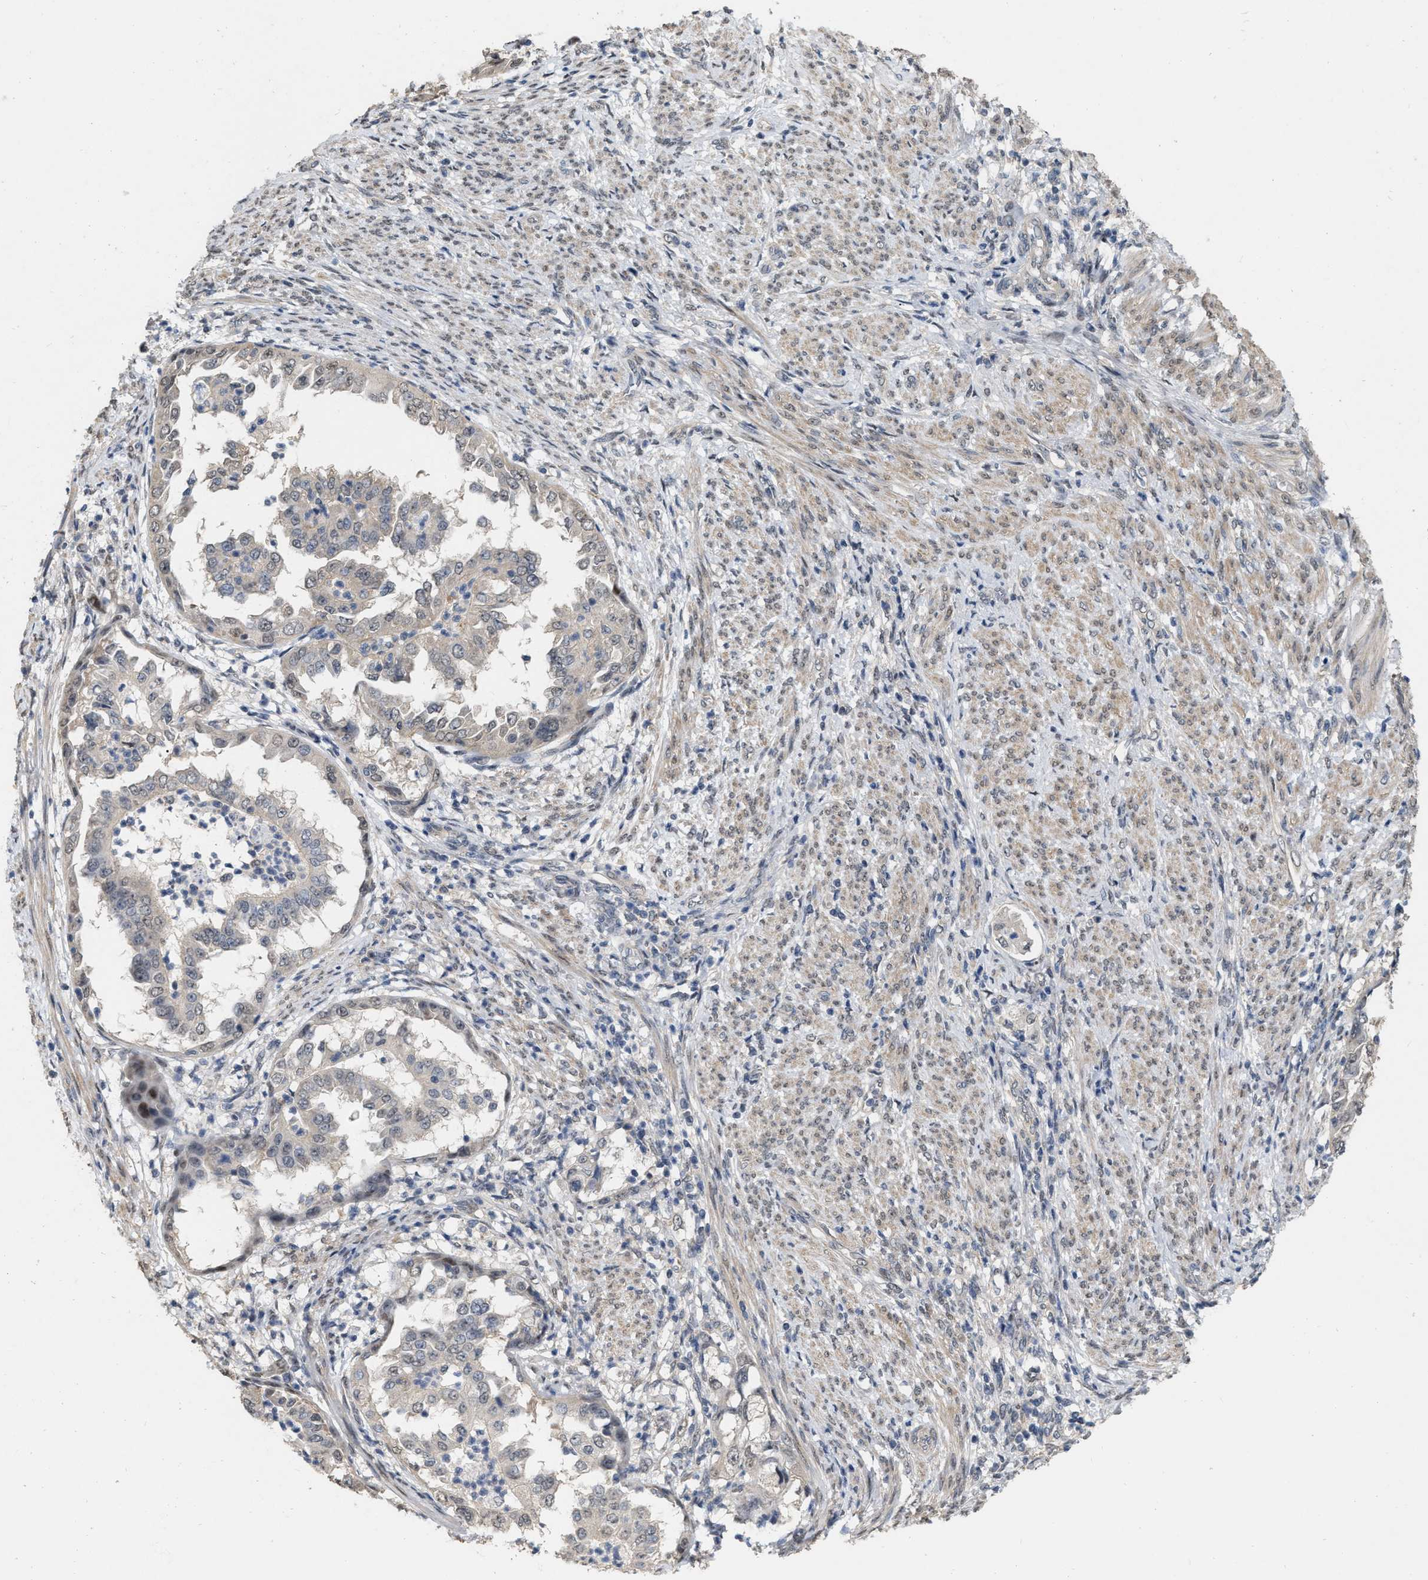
{"staining": {"intensity": "moderate", "quantity": "25%-75%", "location": "cytoplasmic/membranous"}, "tissue": "endometrial cancer", "cell_type": "Tumor cells", "image_type": "cancer", "snomed": [{"axis": "morphology", "description": "Adenocarcinoma, NOS"}, {"axis": "topography", "description": "Endometrium"}], "caption": "IHC of endometrial adenocarcinoma demonstrates medium levels of moderate cytoplasmic/membranous expression in approximately 25%-75% of tumor cells. The protein of interest is stained brown, and the nuclei are stained in blue (DAB (3,3'-diaminobenzidine) IHC with brightfield microscopy, high magnification).", "gene": "RUVBL1", "patient": {"sex": "female", "age": 85}}